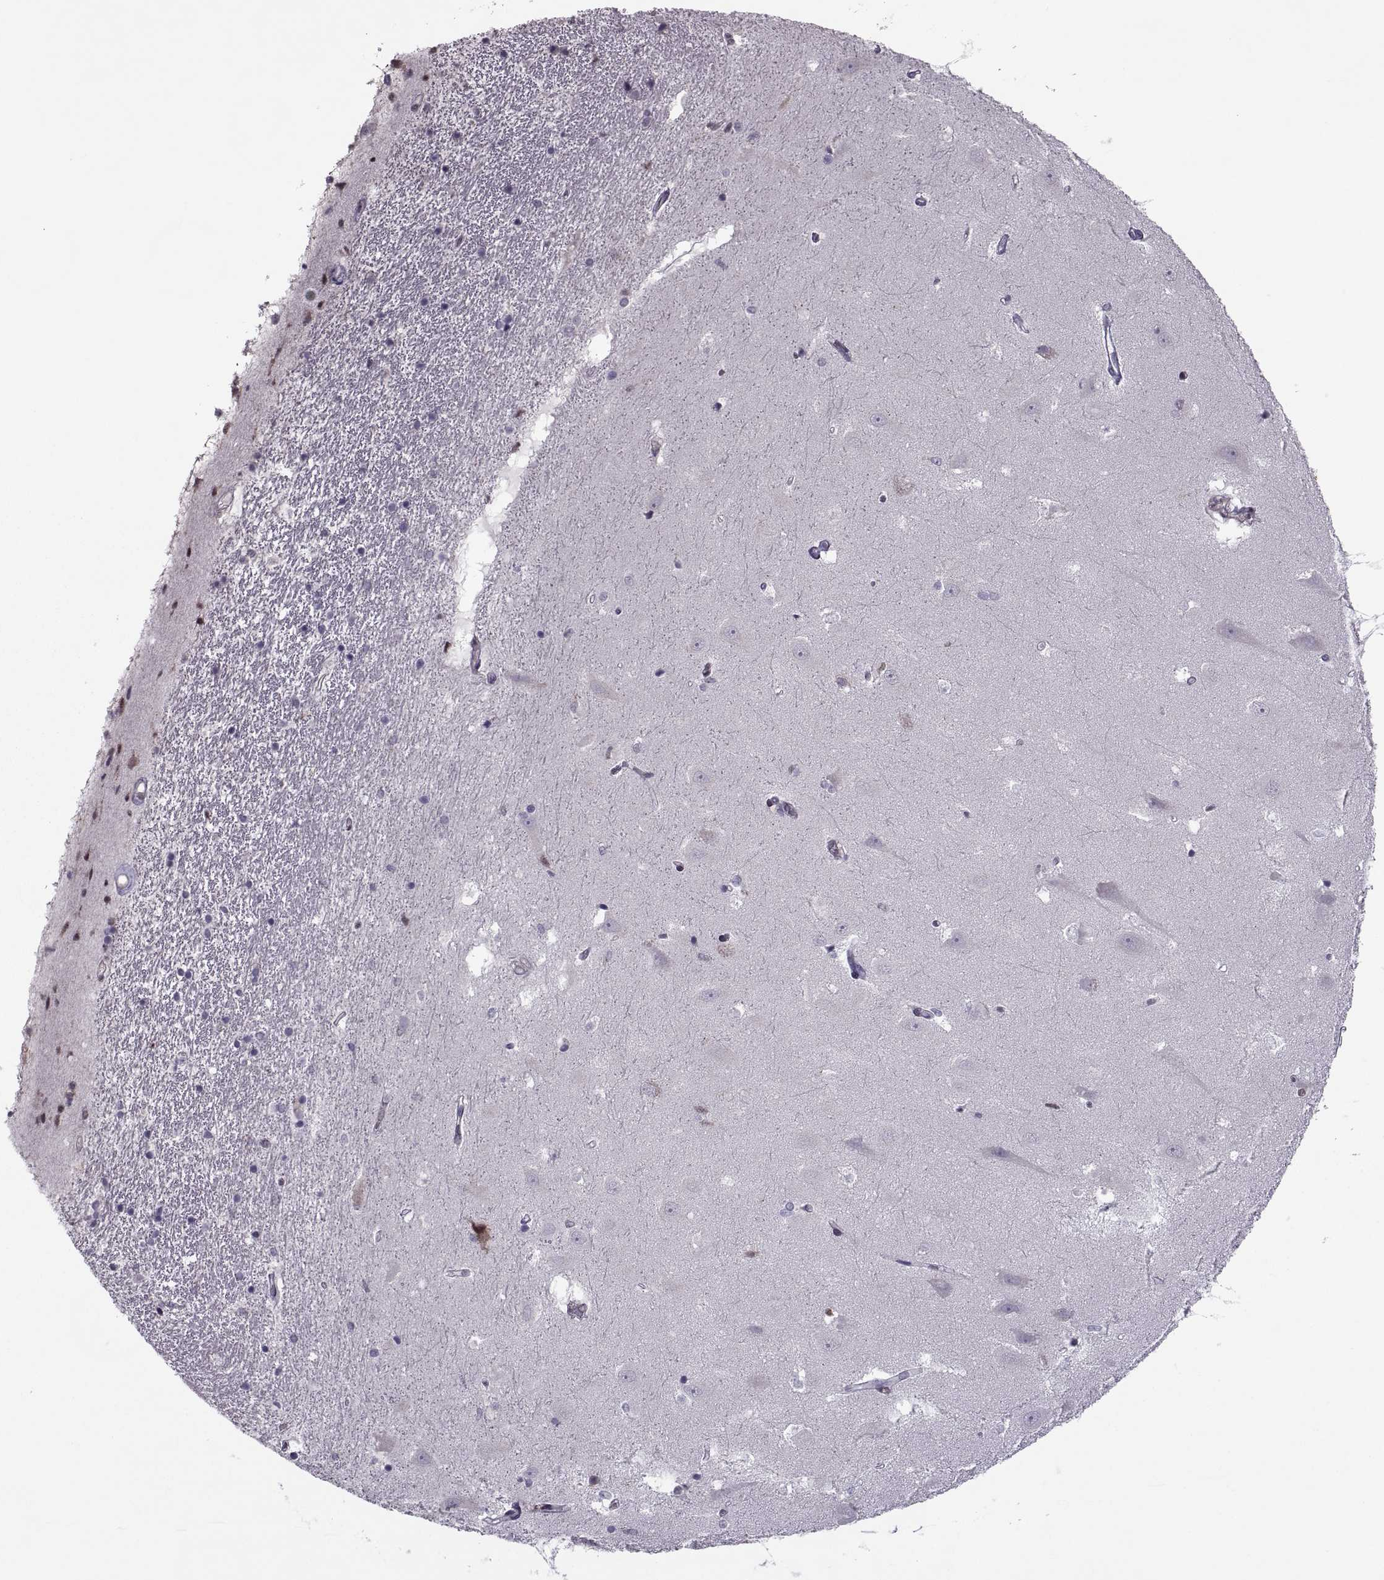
{"staining": {"intensity": "negative", "quantity": "none", "location": "none"}, "tissue": "hippocampus", "cell_type": "Glial cells", "image_type": "normal", "snomed": [{"axis": "morphology", "description": "Normal tissue, NOS"}, {"axis": "topography", "description": "Hippocampus"}], "caption": "A photomicrograph of human hippocampus is negative for staining in glial cells. (DAB immunohistochemistry (IHC) with hematoxylin counter stain).", "gene": "PABPC1", "patient": {"sex": "male", "age": 44}}